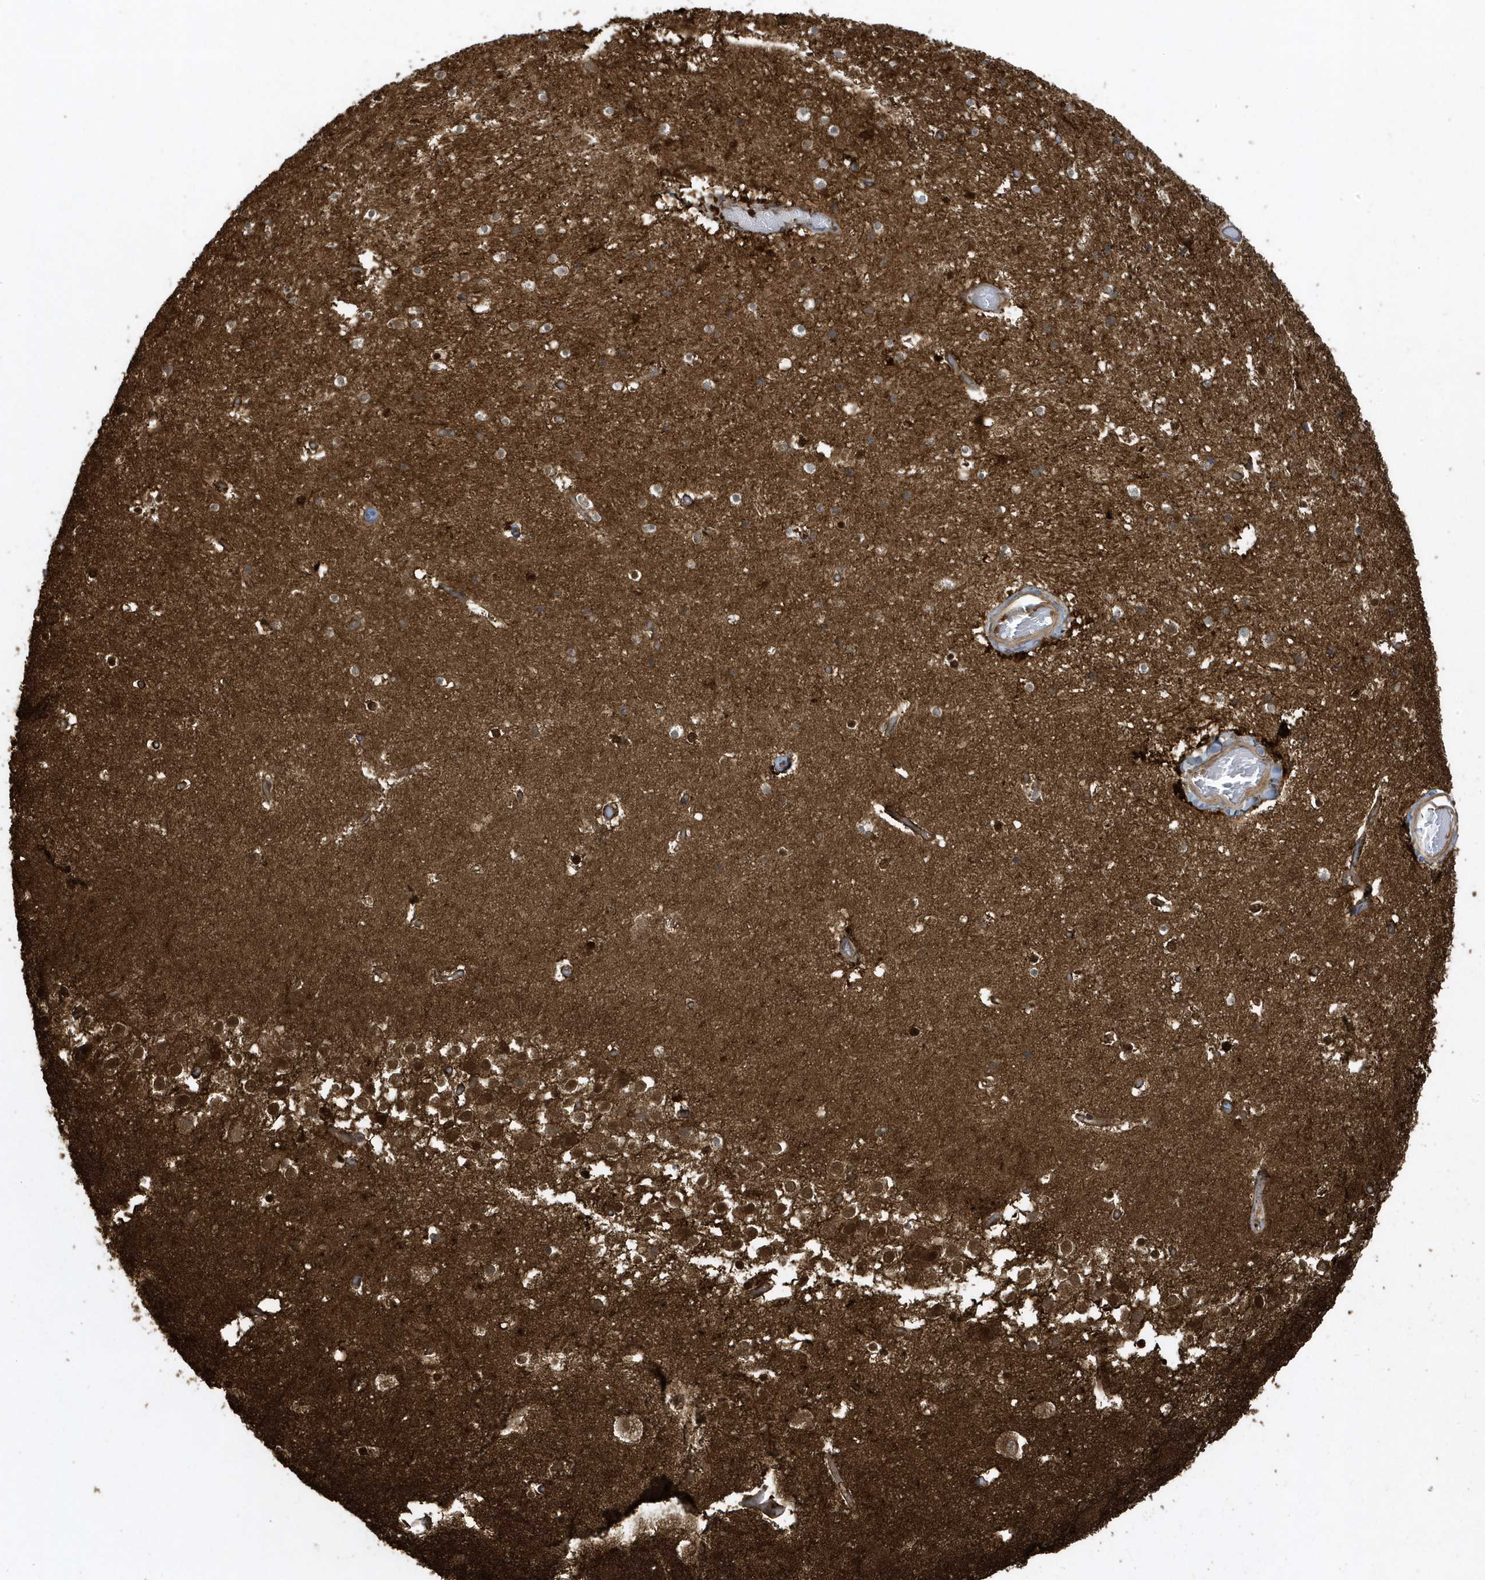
{"staining": {"intensity": "strong", "quantity": "25%-75%", "location": "cytoplasmic/membranous,nuclear"}, "tissue": "hippocampus", "cell_type": "Glial cells", "image_type": "normal", "snomed": [{"axis": "morphology", "description": "Normal tissue, NOS"}, {"axis": "topography", "description": "Hippocampus"}], "caption": "An image of hippocampus stained for a protein demonstrates strong cytoplasmic/membranous,nuclear brown staining in glial cells. (Stains: DAB in brown, nuclei in blue, Microscopy: brightfield microscopy at high magnification).", "gene": "CLCN6", "patient": {"sex": "female", "age": 52}}